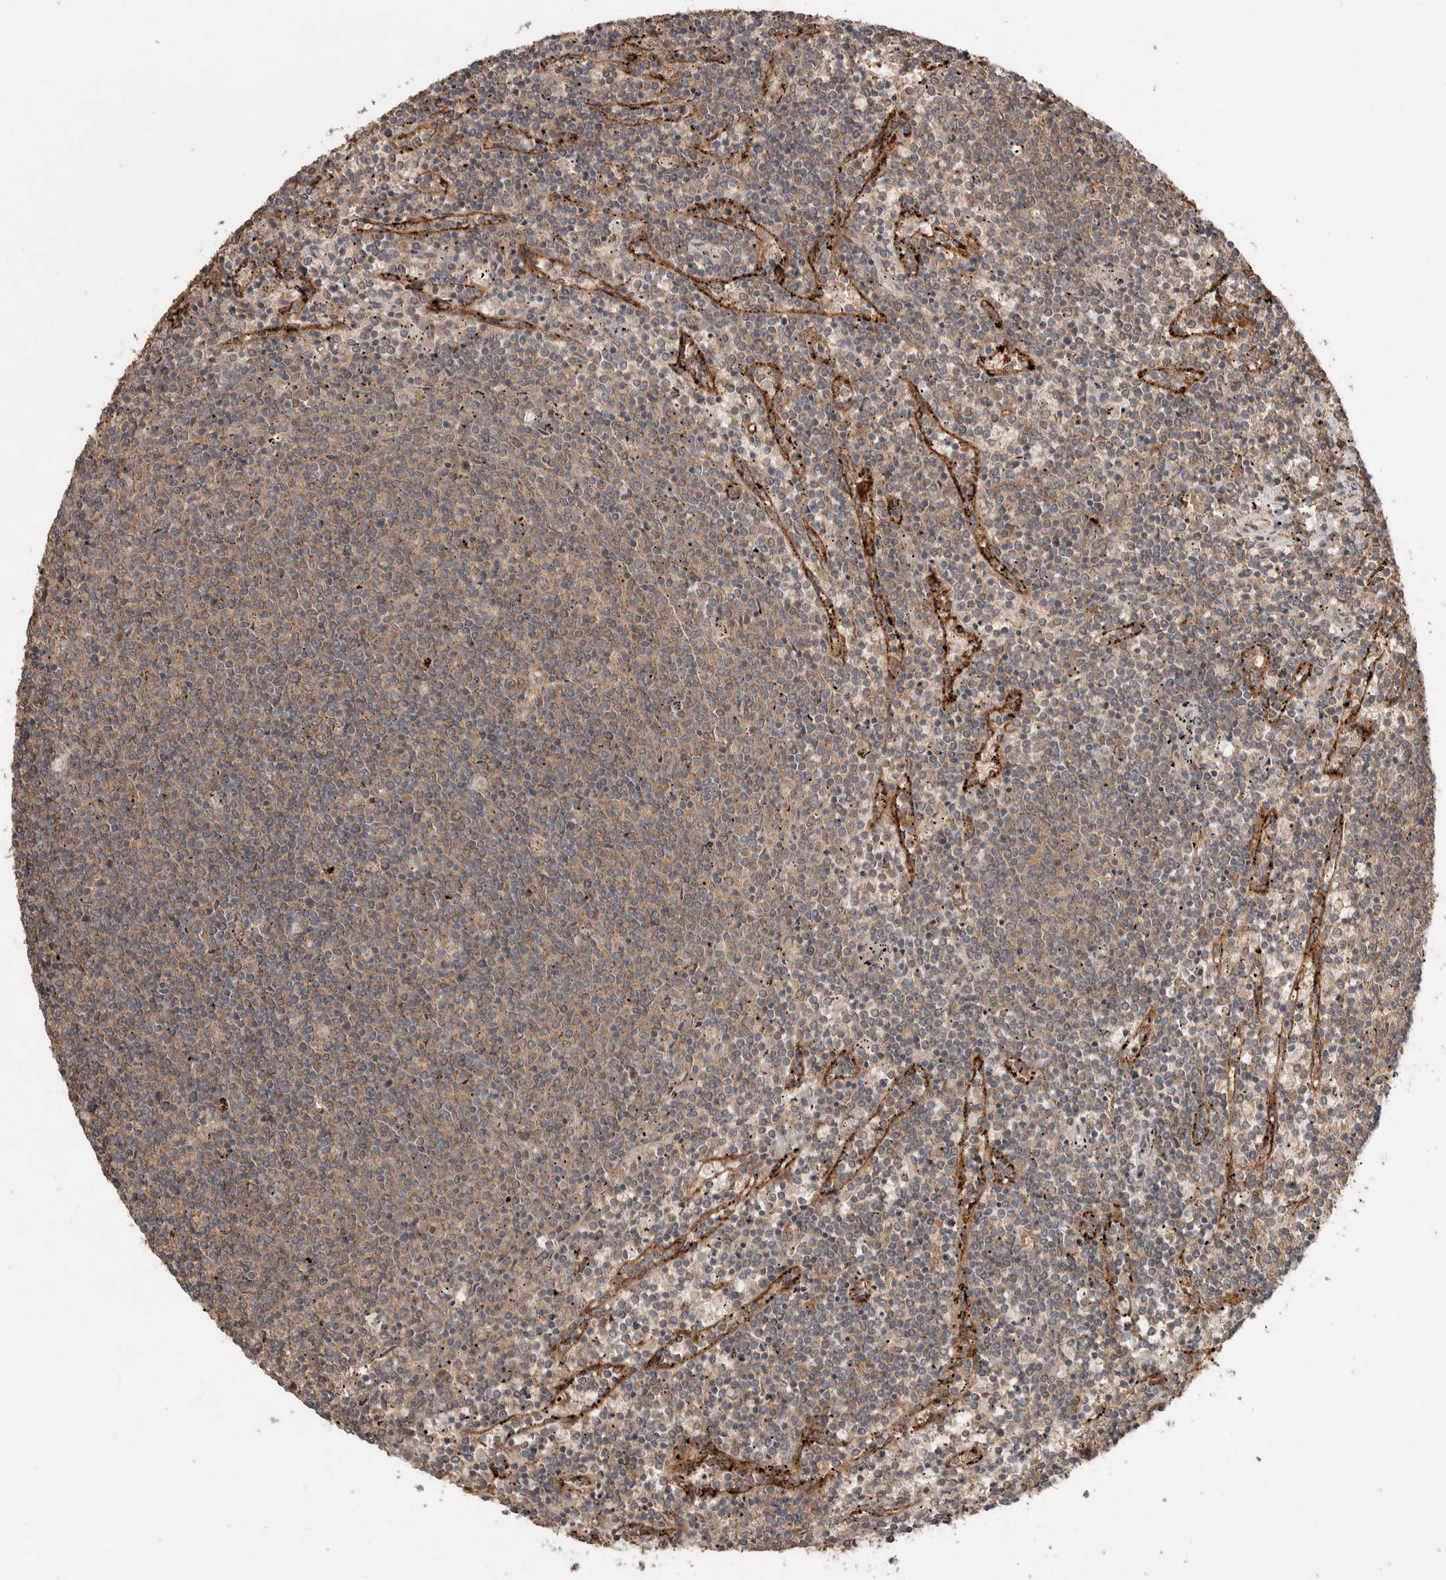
{"staining": {"intensity": "weak", "quantity": ">75%", "location": "cytoplasmic/membranous"}, "tissue": "lymphoma", "cell_type": "Tumor cells", "image_type": "cancer", "snomed": [{"axis": "morphology", "description": "Malignant lymphoma, non-Hodgkin's type, Low grade"}, {"axis": "topography", "description": "Spleen"}], "caption": "Protein expression analysis of human lymphoma reveals weak cytoplasmic/membranous positivity in approximately >75% of tumor cells.", "gene": "KCNJ5", "patient": {"sex": "female", "age": 50}}